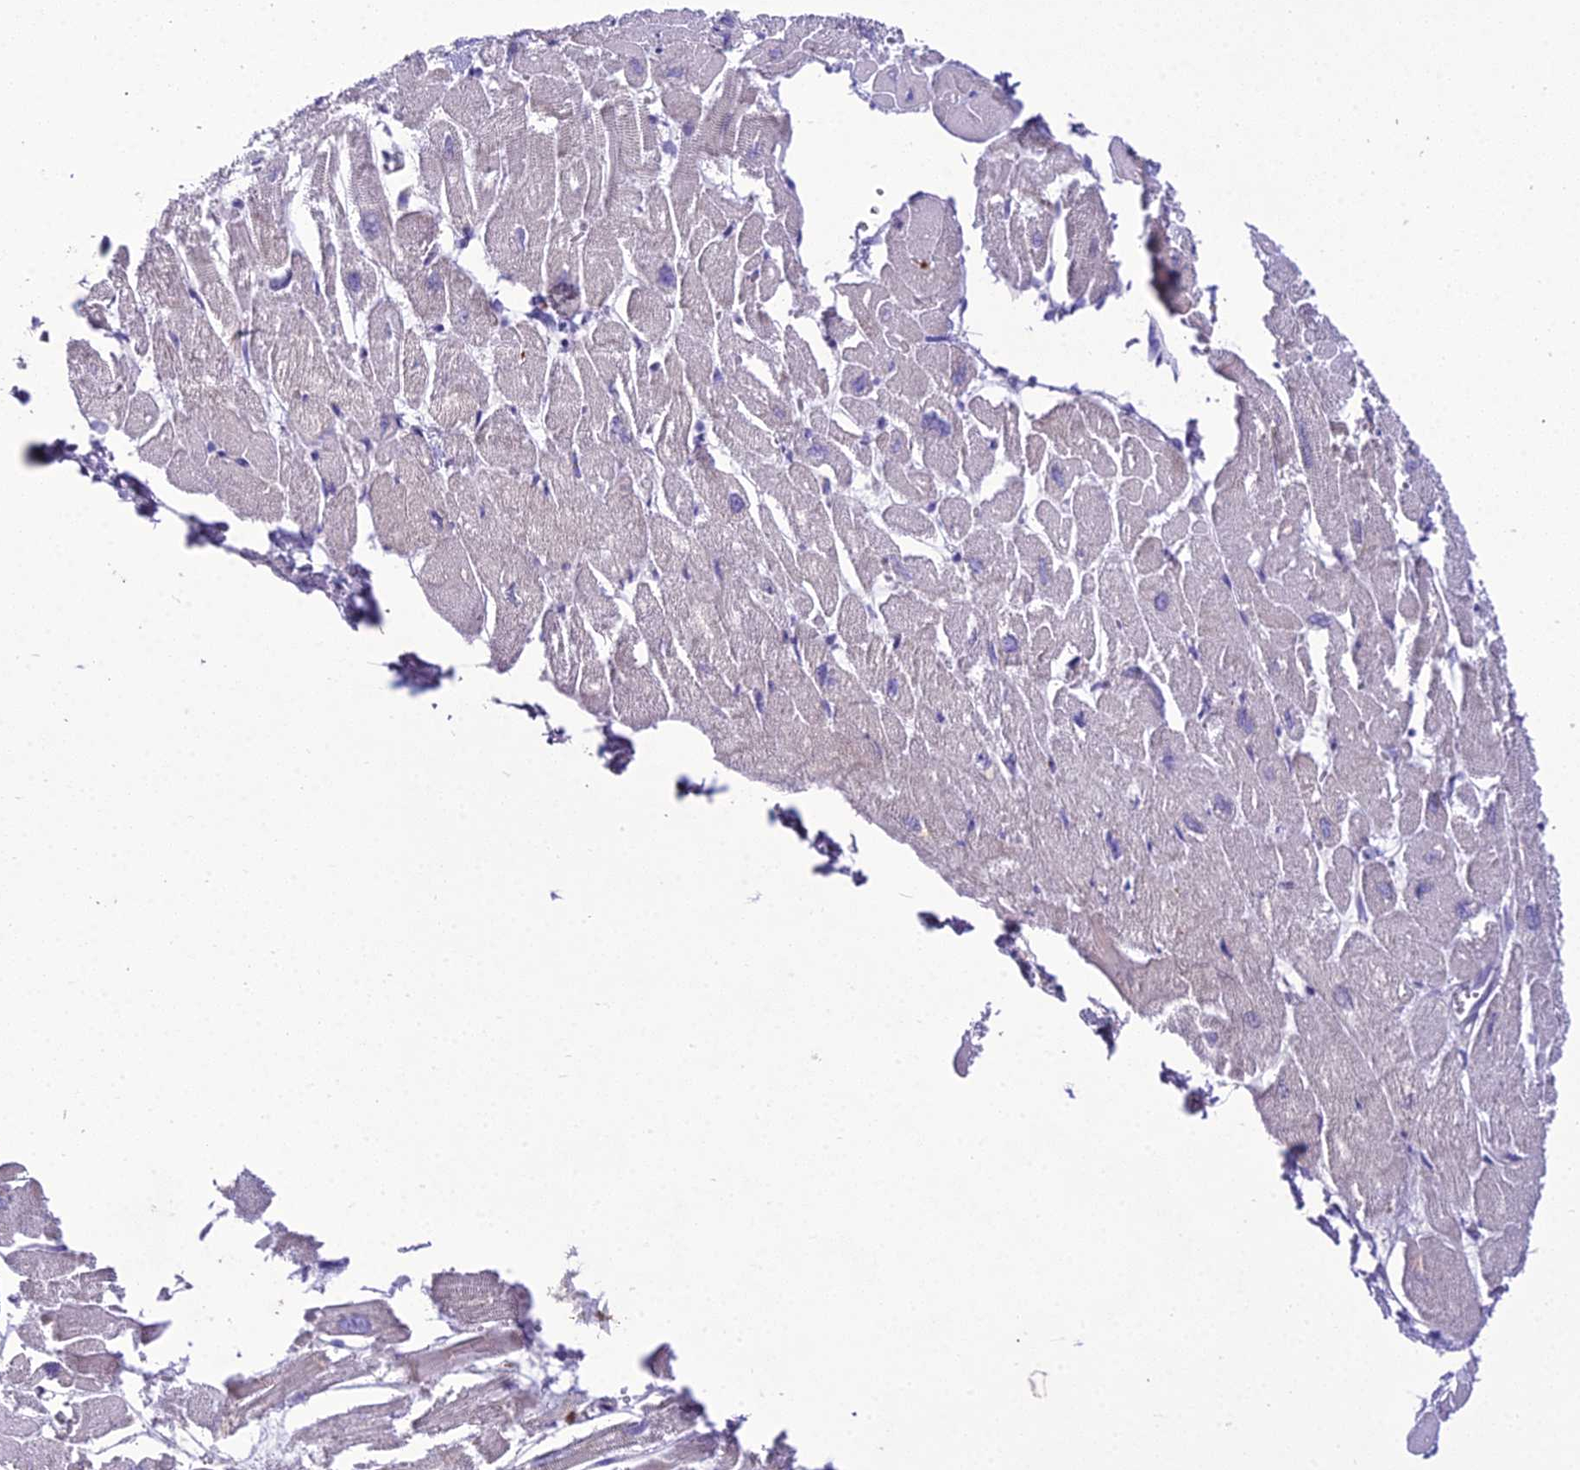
{"staining": {"intensity": "negative", "quantity": "none", "location": "none"}, "tissue": "heart muscle", "cell_type": "Cardiomyocytes", "image_type": "normal", "snomed": [{"axis": "morphology", "description": "Normal tissue, NOS"}, {"axis": "topography", "description": "Heart"}], "caption": "Immunohistochemistry (IHC) image of unremarkable heart muscle: human heart muscle stained with DAB (3,3'-diaminobenzidine) demonstrates no significant protein positivity in cardiomyocytes. (DAB (3,3'-diaminobenzidine) immunohistochemistry, high magnification).", "gene": "SCRT1", "patient": {"sex": "male", "age": 54}}